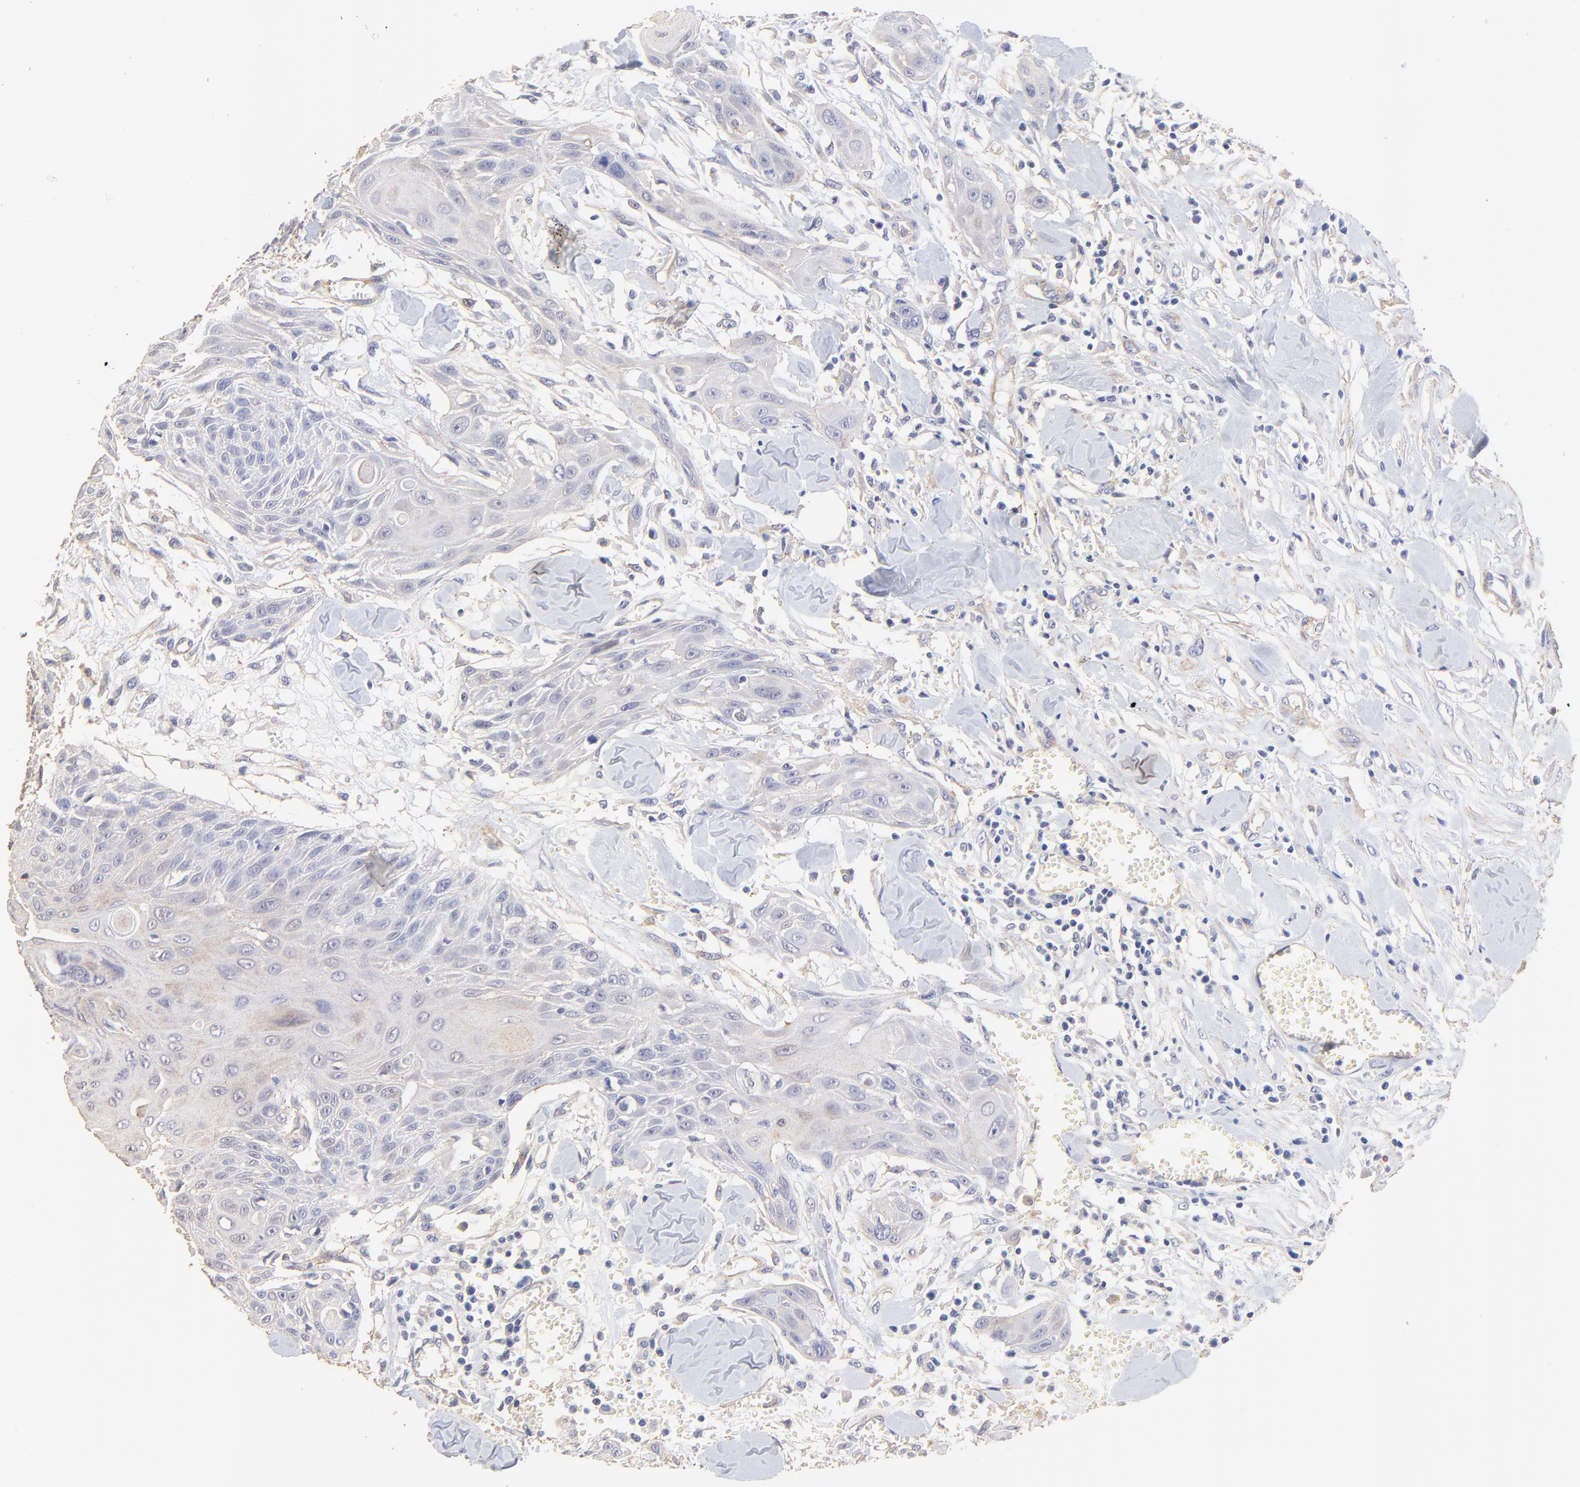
{"staining": {"intensity": "weak", "quantity": "<25%", "location": "cytoplasmic/membranous,nuclear"}, "tissue": "head and neck cancer", "cell_type": "Tumor cells", "image_type": "cancer", "snomed": [{"axis": "morphology", "description": "Squamous cell carcinoma, NOS"}, {"axis": "morphology", "description": "Squamous cell carcinoma, metastatic, NOS"}, {"axis": "topography", "description": "Lymph node"}, {"axis": "topography", "description": "Salivary gland"}, {"axis": "topography", "description": "Head-Neck"}], "caption": "This is an immunohistochemistry (IHC) histopathology image of human squamous cell carcinoma (head and neck). There is no expression in tumor cells.", "gene": "ACTRT1", "patient": {"sex": "female", "age": 74}}